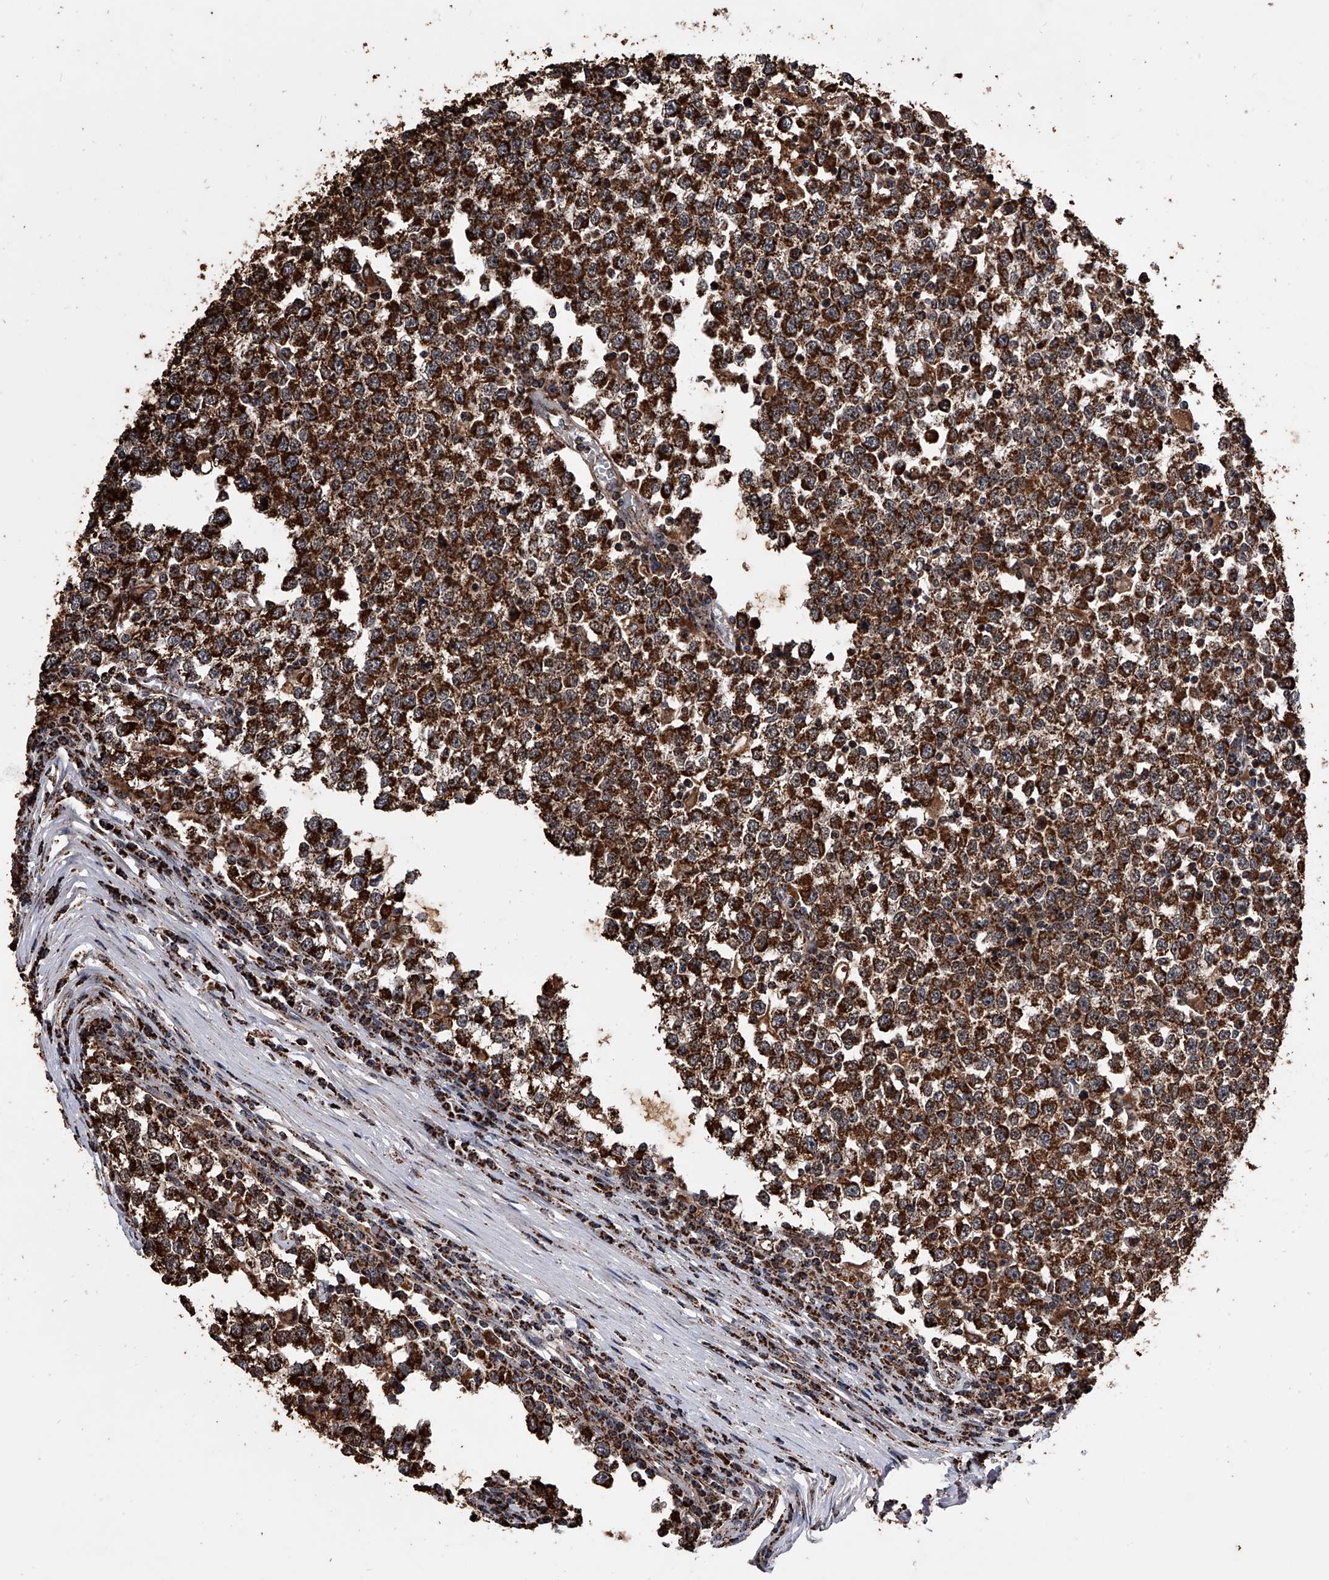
{"staining": {"intensity": "strong", "quantity": ">75%", "location": "cytoplasmic/membranous,nuclear"}, "tissue": "testis cancer", "cell_type": "Tumor cells", "image_type": "cancer", "snomed": [{"axis": "morphology", "description": "Seminoma, NOS"}, {"axis": "topography", "description": "Testis"}], "caption": "Protein expression by immunohistochemistry shows strong cytoplasmic/membranous and nuclear positivity in approximately >75% of tumor cells in testis seminoma.", "gene": "SMPDL3A", "patient": {"sex": "male", "age": 65}}